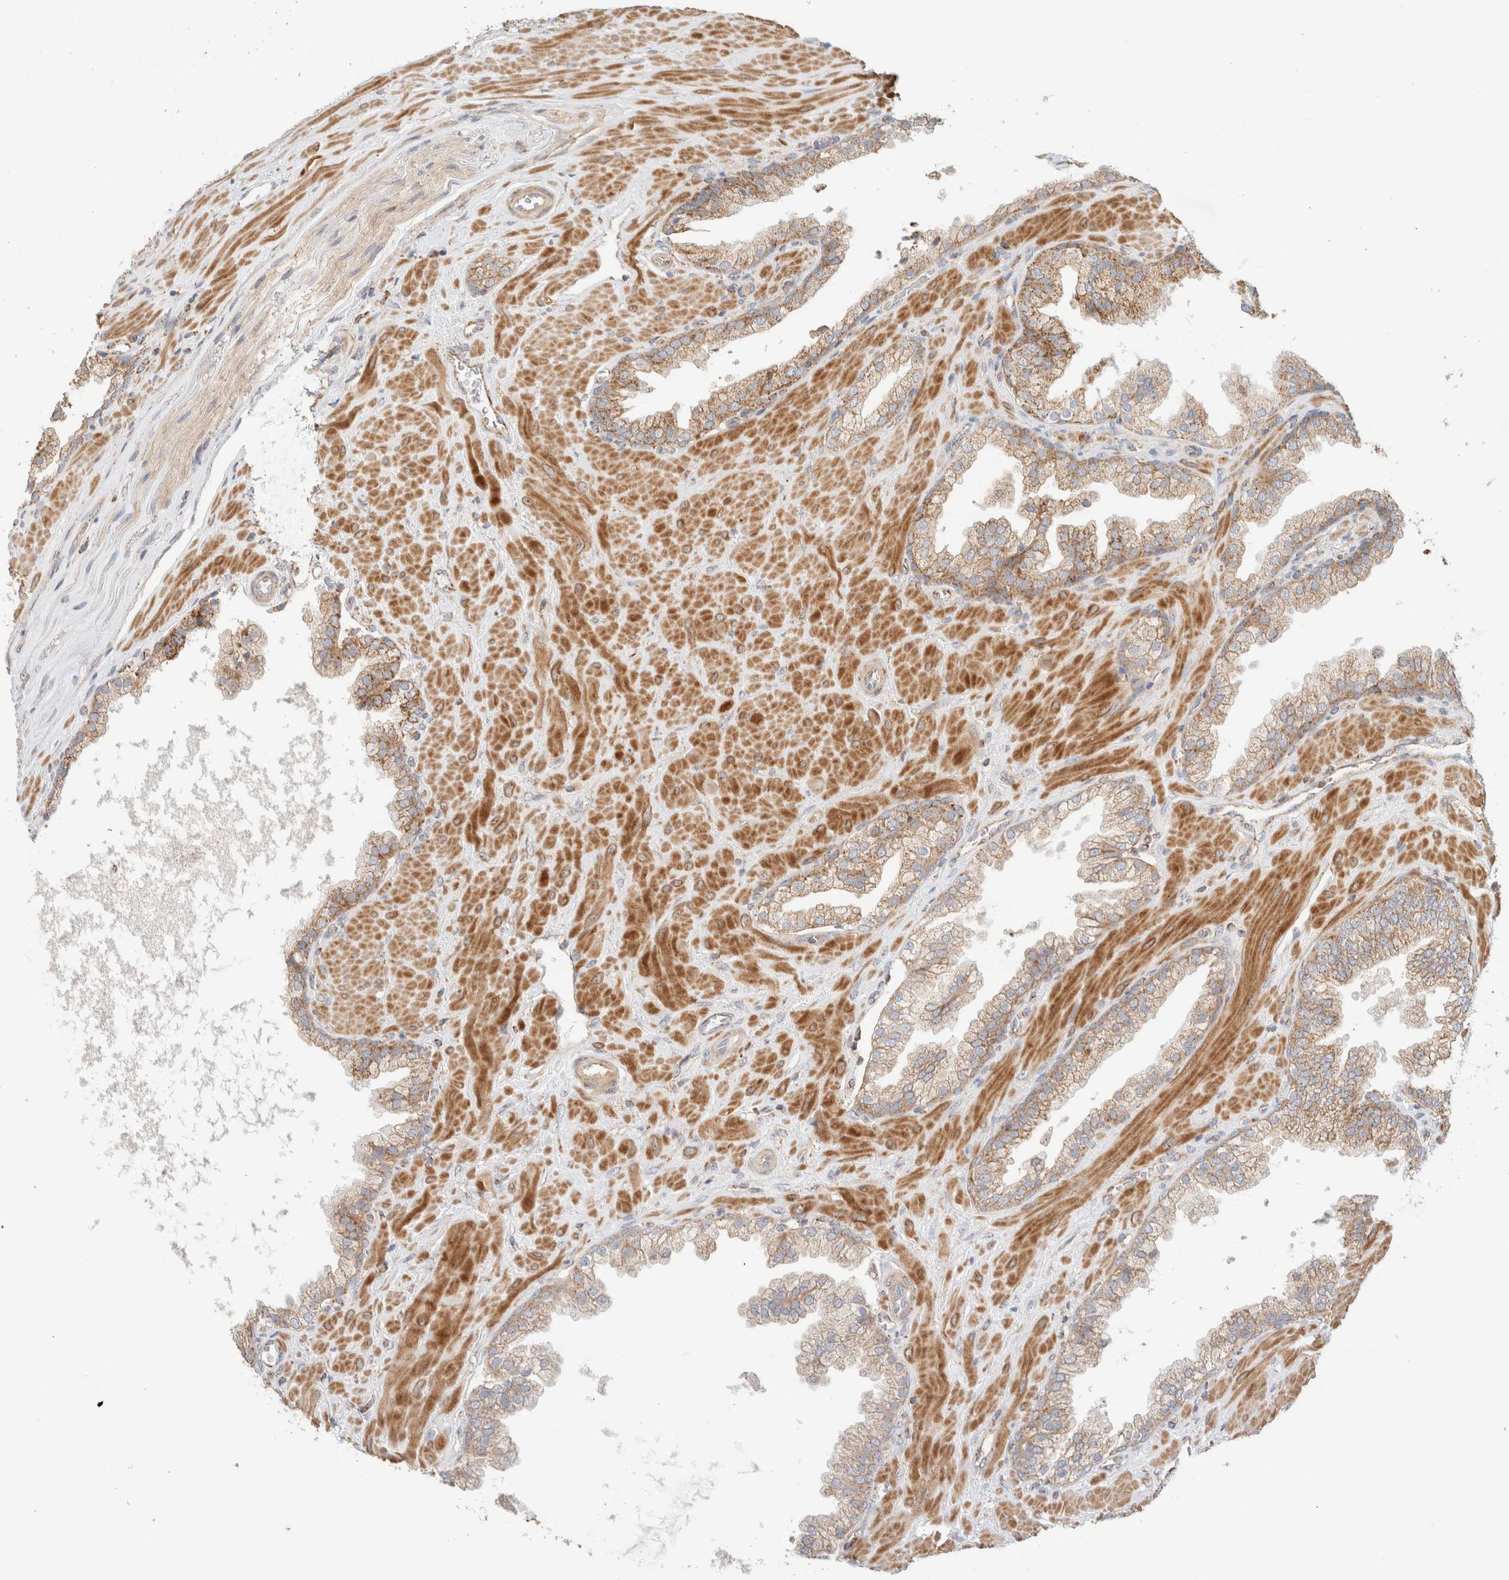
{"staining": {"intensity": "strong", "quantity": "25%-75%", "location": "cytoplasmic/membranous"}, "tissue": "prostate cancer", "cell_type": "Tumor cells", "image_type": "cancer", "snomed": [{"axis": "morphology", "description": "Adenocarcinoma, Low grade"}, {"axis": "topography", "description": "Prostate"}], "caption": "Tumor cells reveal high levels of strong cytoplasmic/membranous expression in approximately 25%-75% of cells in adenocarcinoma (low-grade) (prostate).", "gene": "MRM3", "patient": {"sex": "male", "age": 71}}